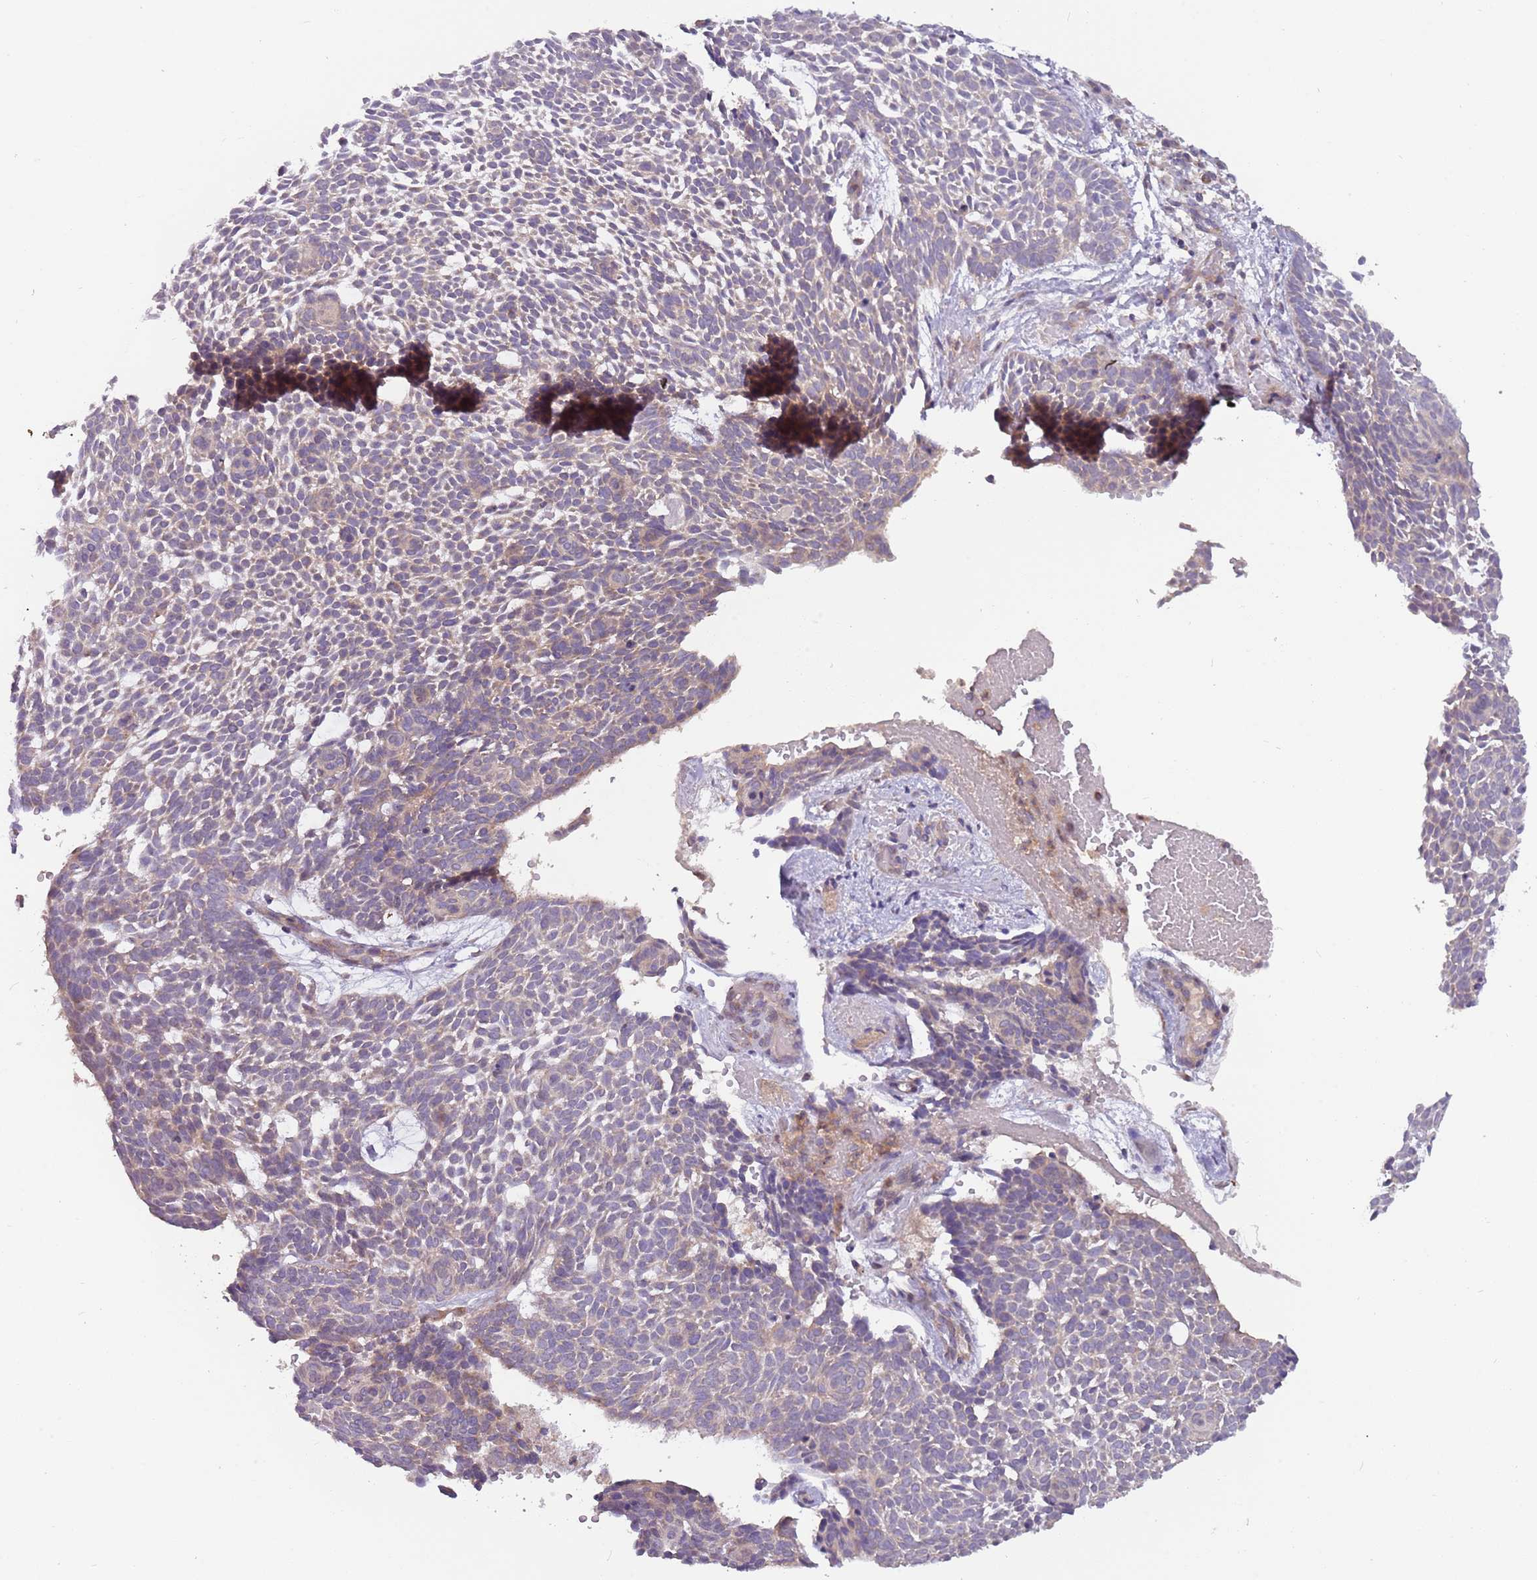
{"staining": {"intensity": "weak", "quantity": "25%-75%", "location": "cytoplasmic/membranous"}, "tissue": "skin cancer", "cell_type": "Tumor cells", "image_type": "cancer", "snomed": [{"axis": "morphology", "description": "Basal cell carcinoma"}, {"axis": "topography", "description": "Skin"}], "caption": "Immunohistochemistry (IHC) of human skin cancer demonstrates low levels of weak cytoplasmic/membranous positivity in approximately 25%-75% of tumor cells.", "gene": "DTD2", "patient": {"sex": "male", "age": 61}}